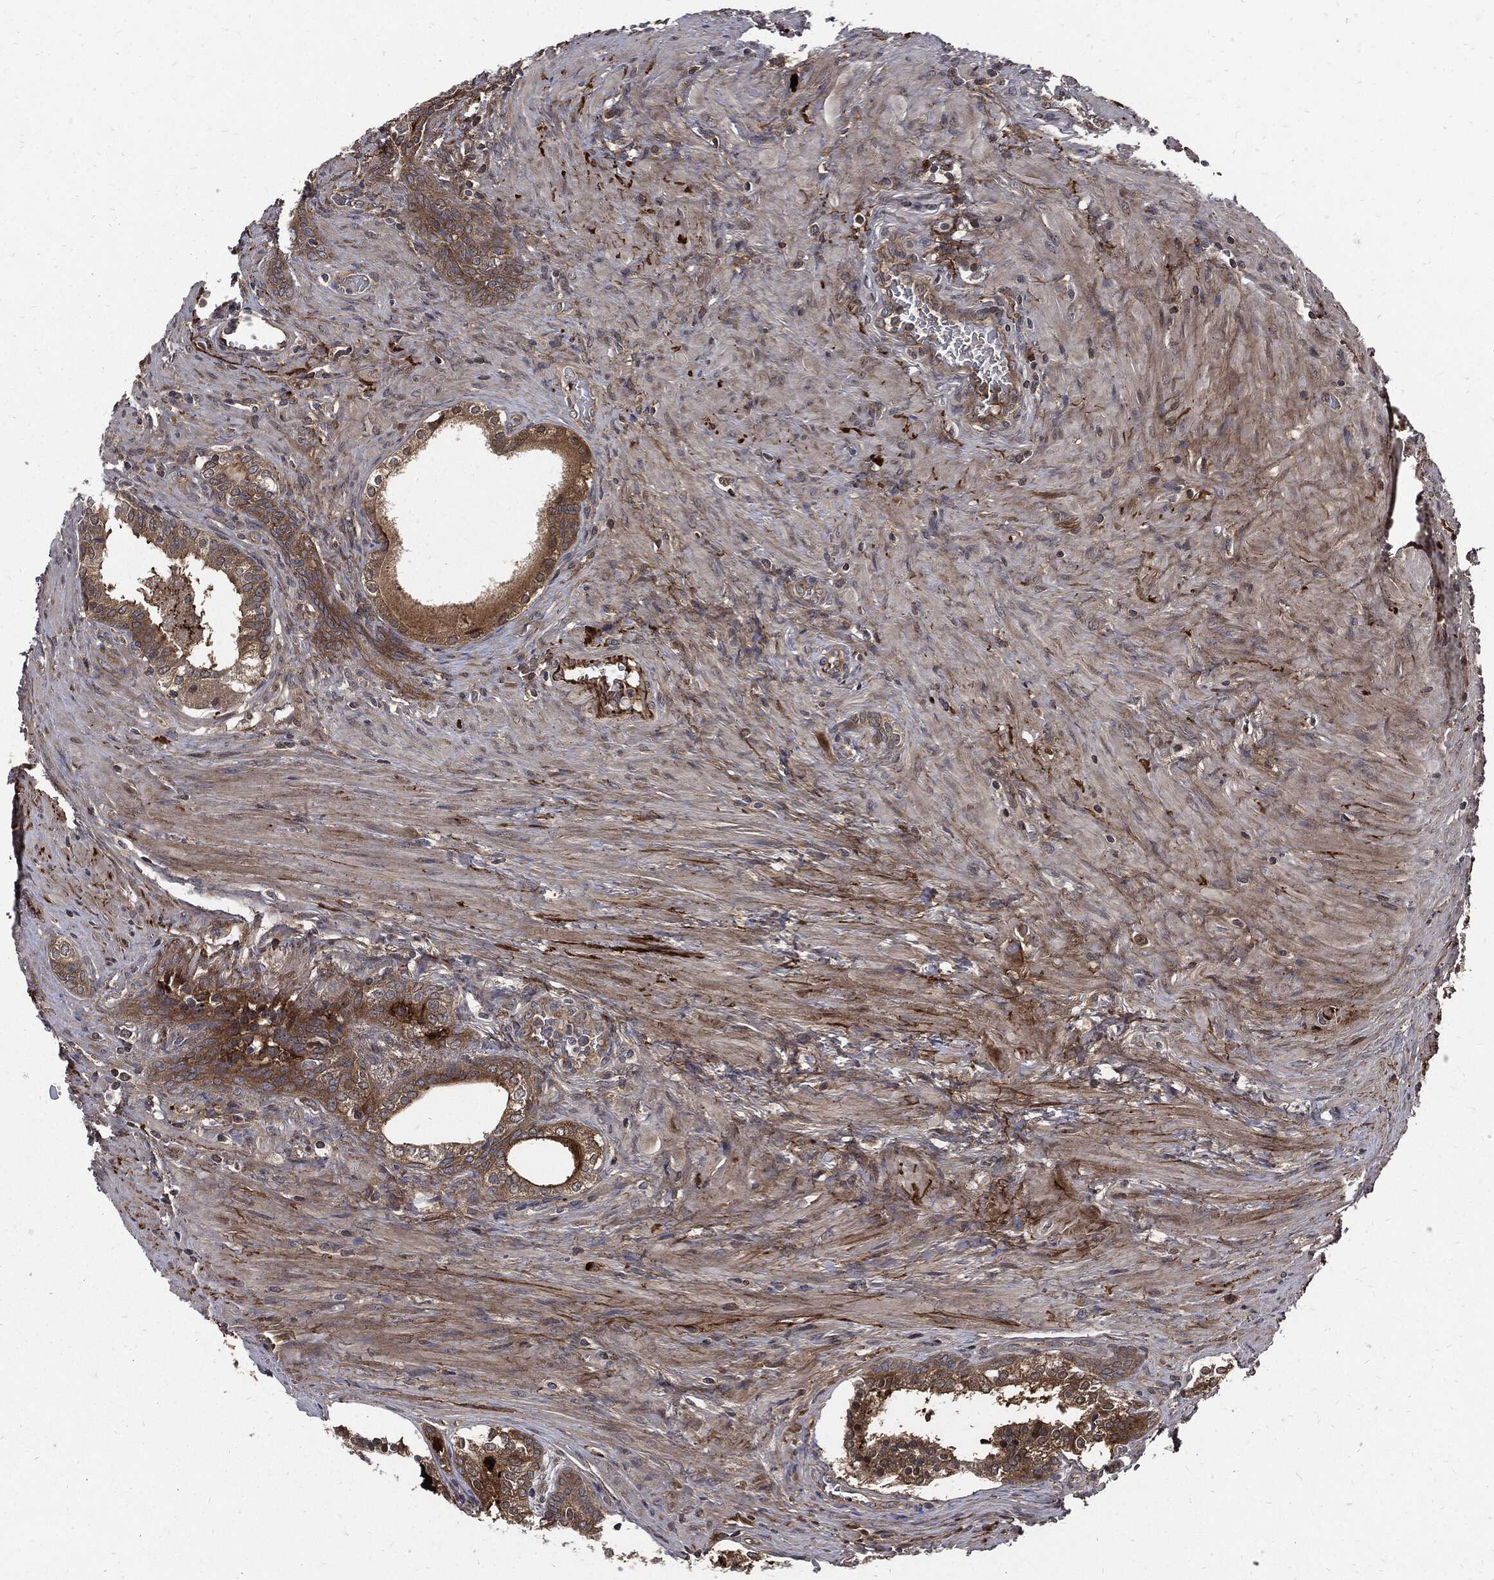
{"staining": {"intensity": "moderate", "quantity": ">75%", "location": "cytoplasmic/membranous"}, "tissue": "prostate cancer", "cell_type": "Tumor cells", "image_type": "cancer", "snomed": [{"axis": "morphology", "description": "Adenocarcinoma, NOS"}, {"axis": "morphology", "description": "Adenocarcinoma, High grade"}, {"axis": "topography", "description": "Prostate"}], "caption": "Immunohistochemistry (IHC) micrograph of prostate adenocarcinoma stained for a protein (brown), which demonstrates medium levels of moderate cytoplasmic/membranous expression in about >75% of tumor cells.", "gene": "CLU", "patient": {"sex": "male", "age": 61}}